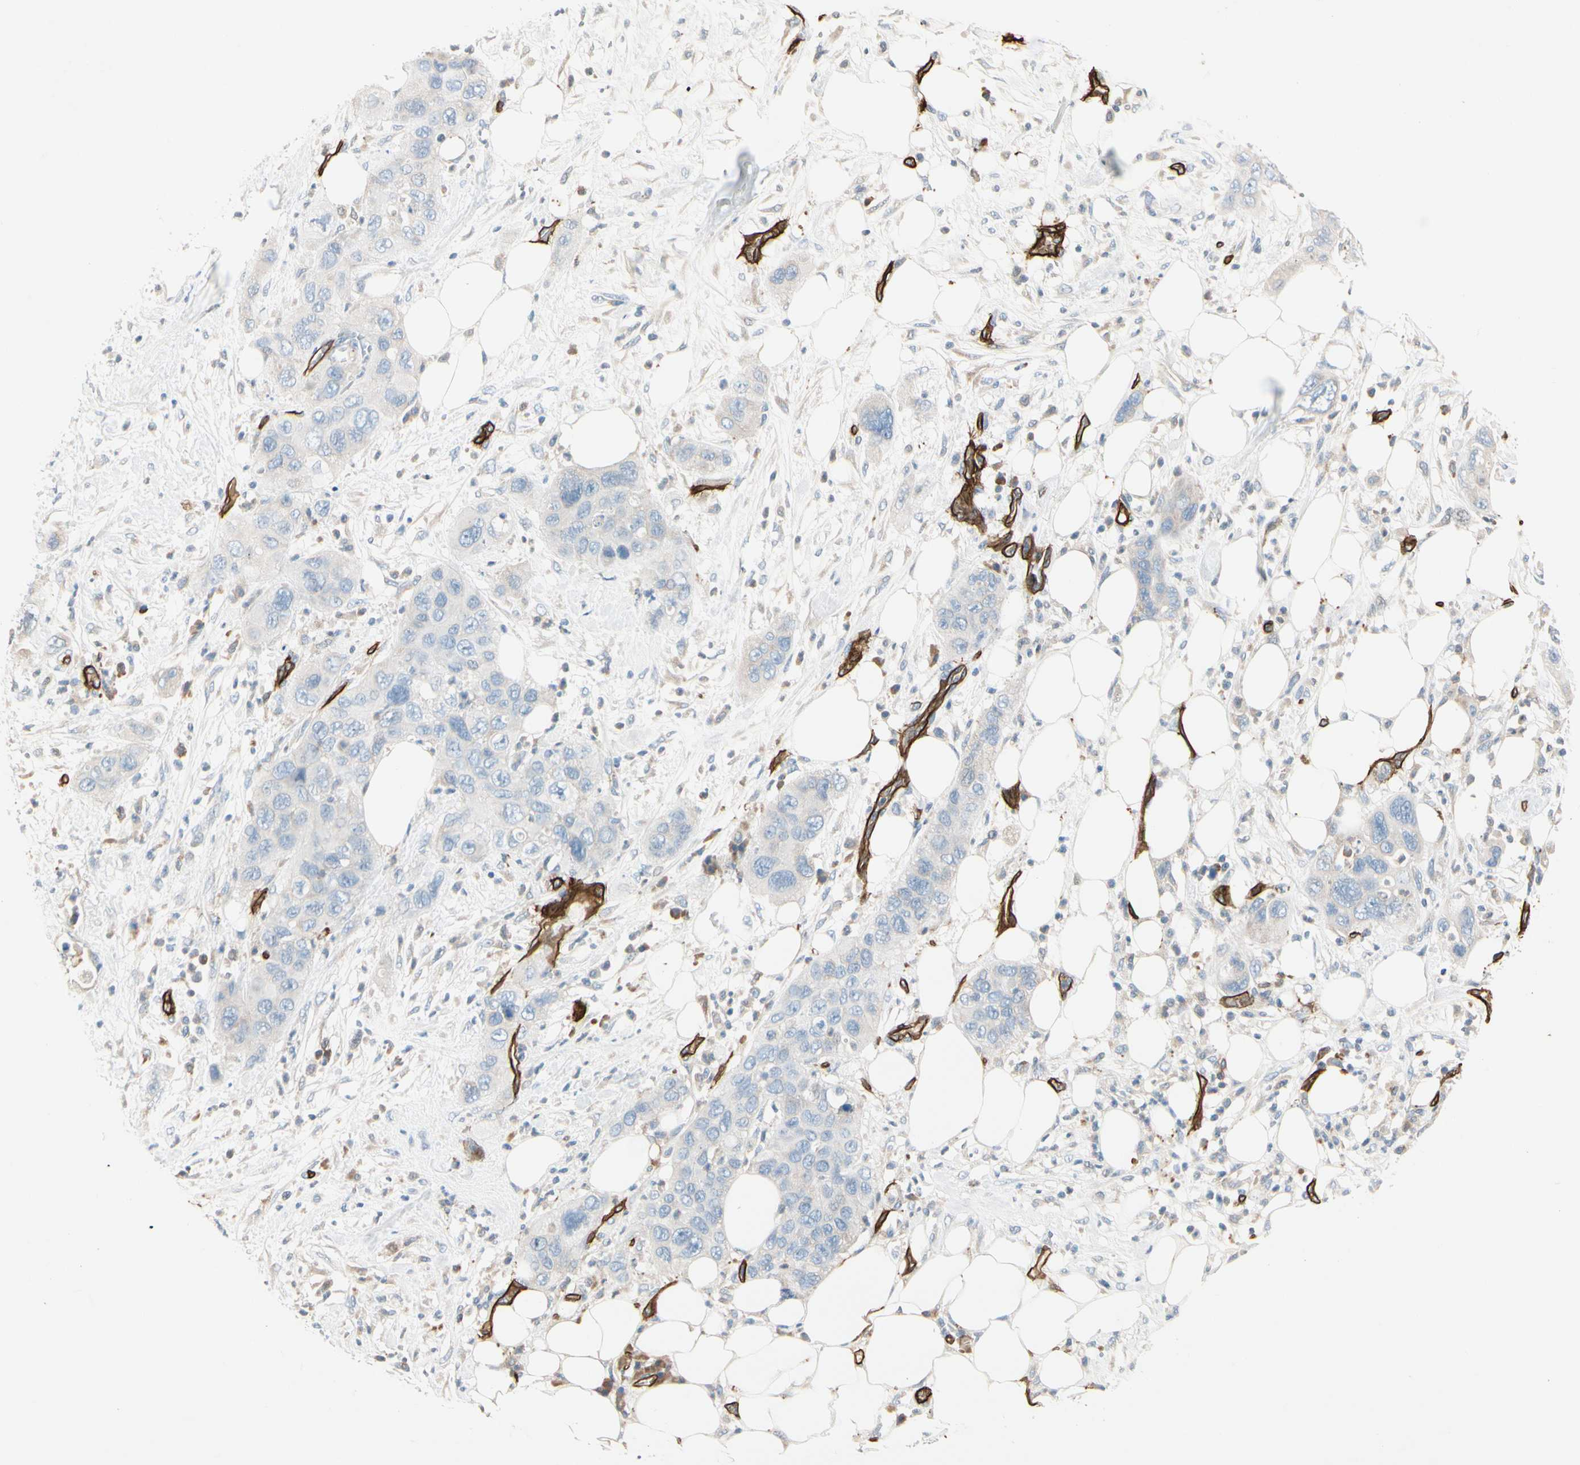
{"staining": {"intensity": "weak", "quantity": "<25%", "location": "cytoplasmic/membranous"}, "tissue": "pancreatic cancer", "cell_type": "Tumor cells", "image_type": "cancer", "snomed": [{"axis": "morphology", "description": "Adenocarcinoma, NOS"}, {"axis": "topography", "description": "Pancreas"}], "caption": "A photomicrograph of pancreatic cancer (adenocarcinoma) stained for a protein exhibits no brown staining in tumor cells.", "gene": "CD93", "patient": {"sex": "female", "age": 71}}